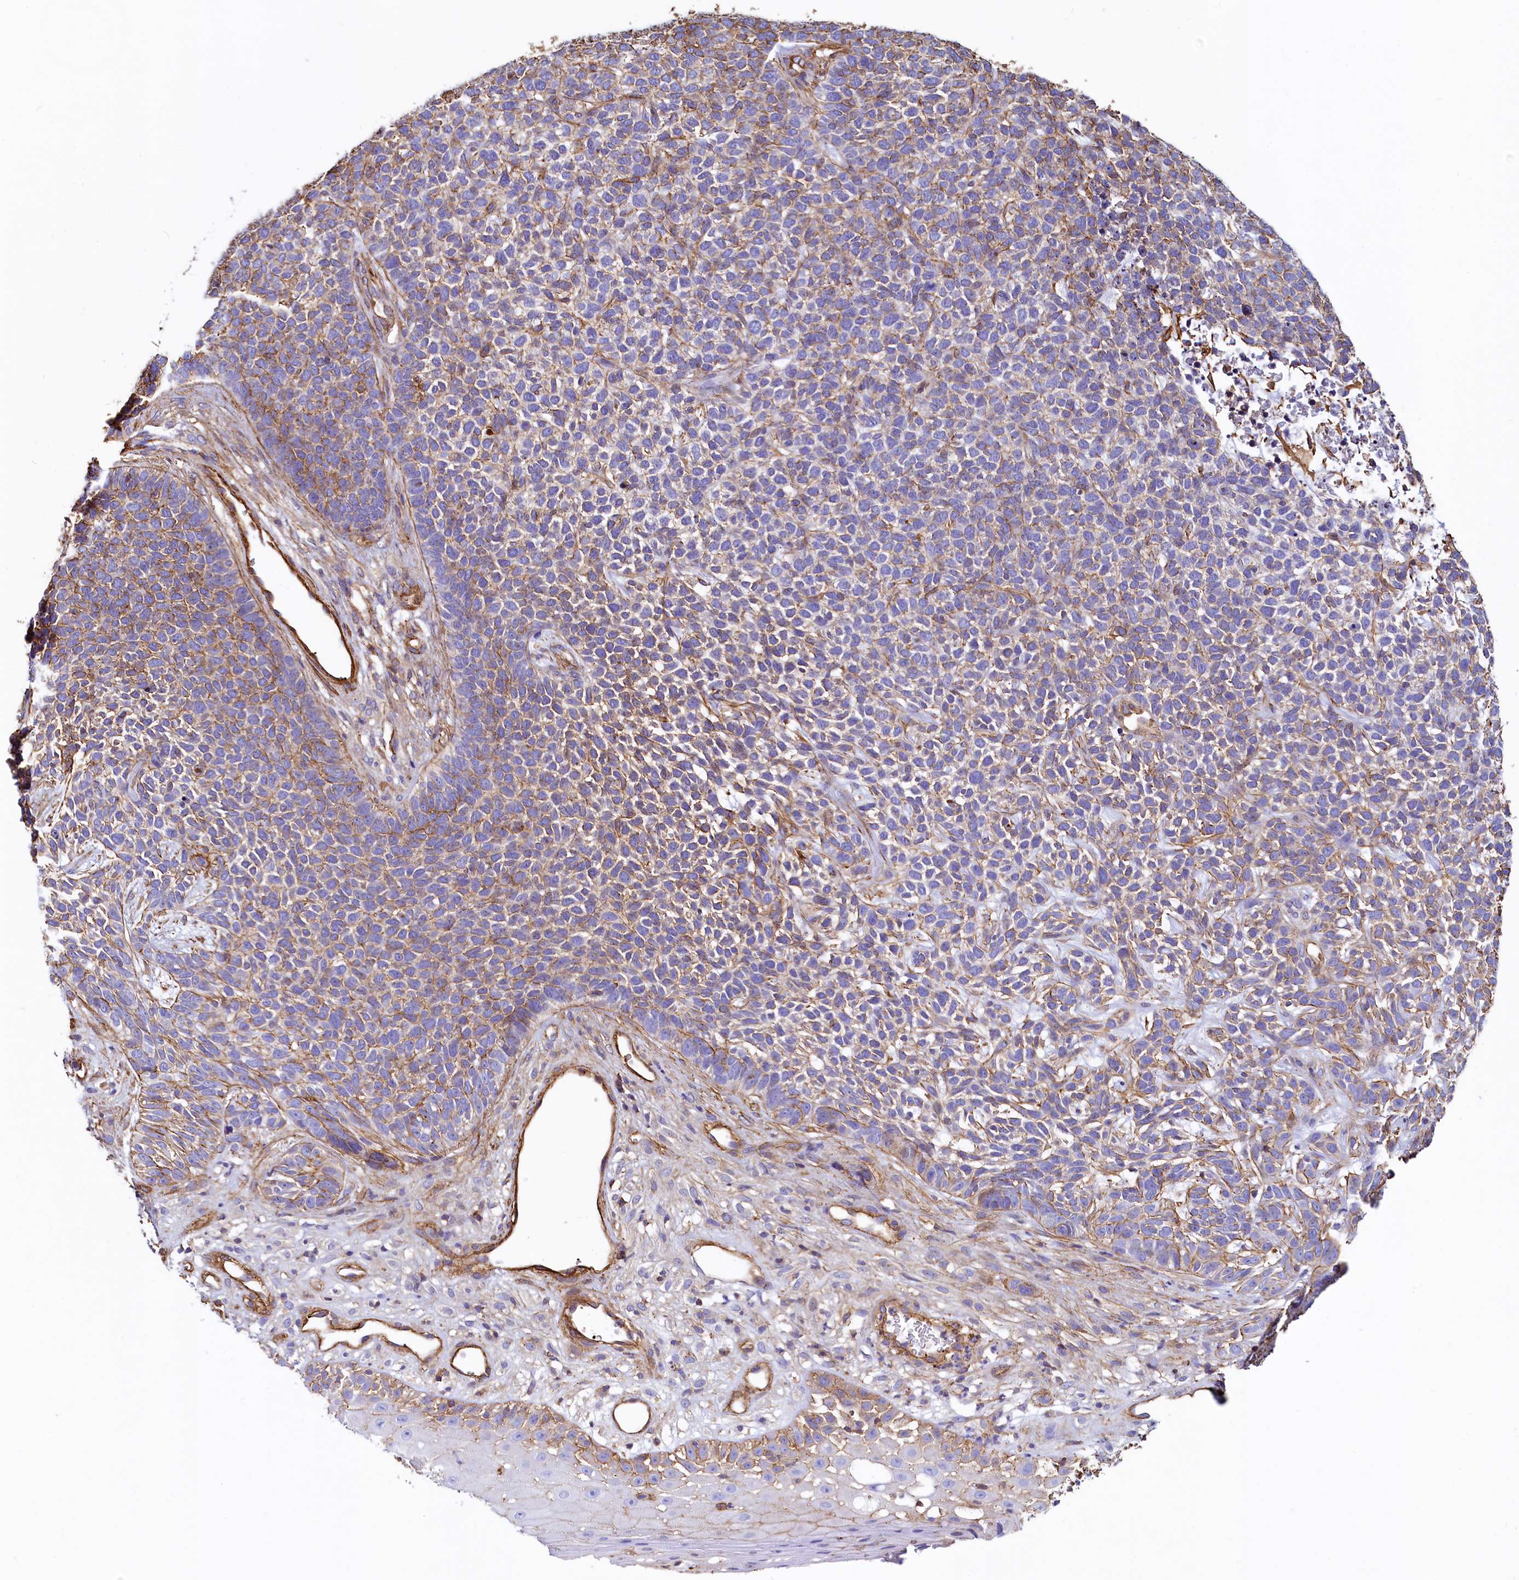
{"staining": {"intensity": "moderate", "quantity": "25%-75%", "location": "cytoplasmic/membranous"}, "tissue": "skin cancer", "cell_type": "Tumor cells", "image_type": "cancer", "snomed": [{"axis": "morphology", "description": "Basal cell carcinoma"}, {"axis": "topography", "description": "Skin"}], "caption": "Approximately 25%-75% of tumor cells in skin cancer exhibit moderate cytoplasmic/membranous protein expression as visualized by brown immunohistochemical staining.", "gene": "THBS1", "patient": {"sex": "female", "age": 84}}